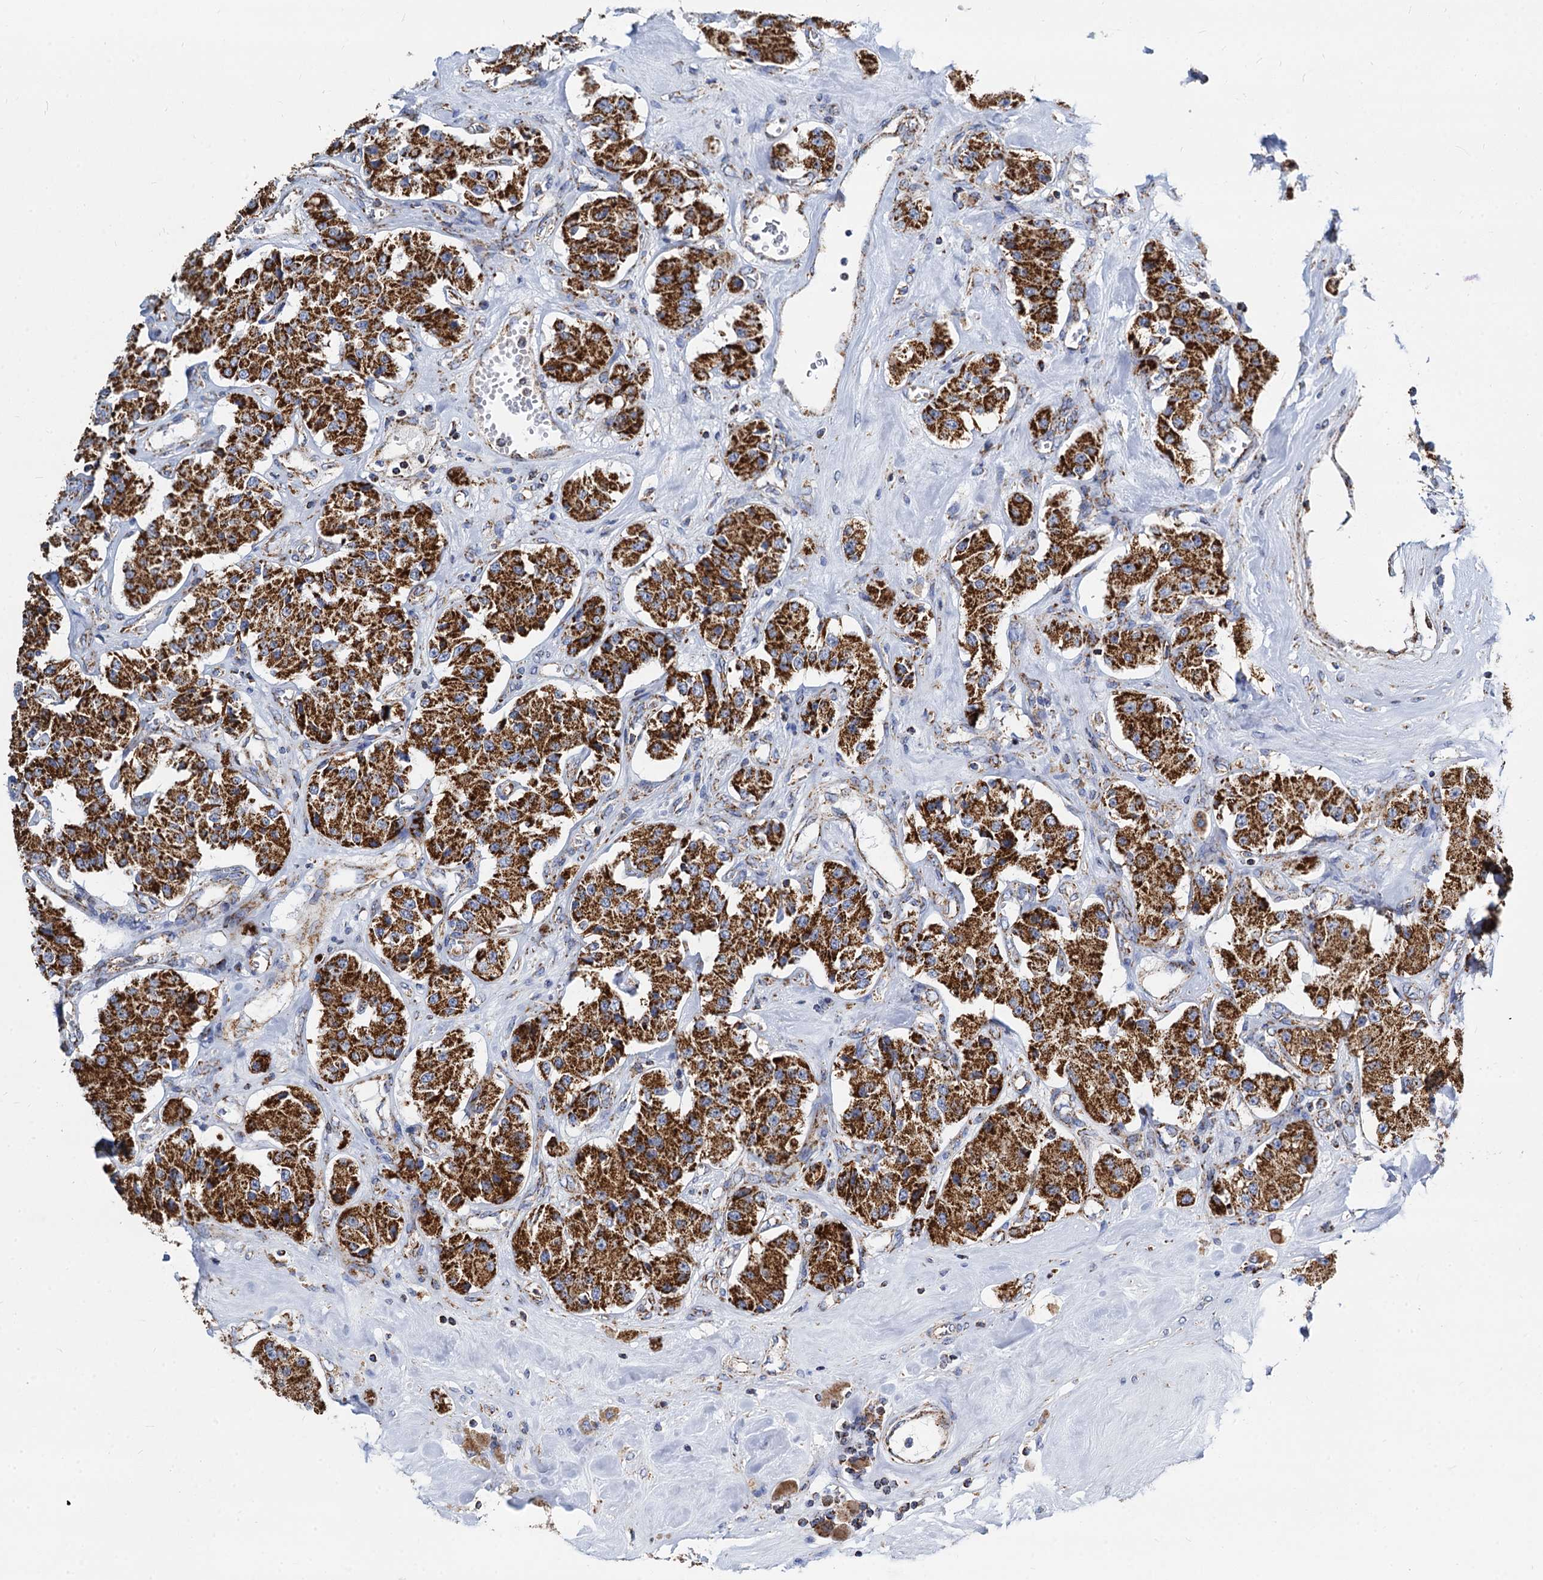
{"staining": {"intensity": "strong", "quantity": ">75%", "location": "cytoplasmic/membranous"}, "tissue": "carcinoid", "cell_type": "Tumor cells", "image_type": "cancer", "snomed": [{"axis": "morphology", "description": "Carcinoid, malignant, NOS"}, {"axis": "topography", "description": "Pancreas"}], "caption": "This is an image of IHC staining of carcinoid, which shows strong expression in the cytoplasmic/membranous of tumor cells.", "gene": "TIMM10", "patient": {"sex": "male", "age": 41}}